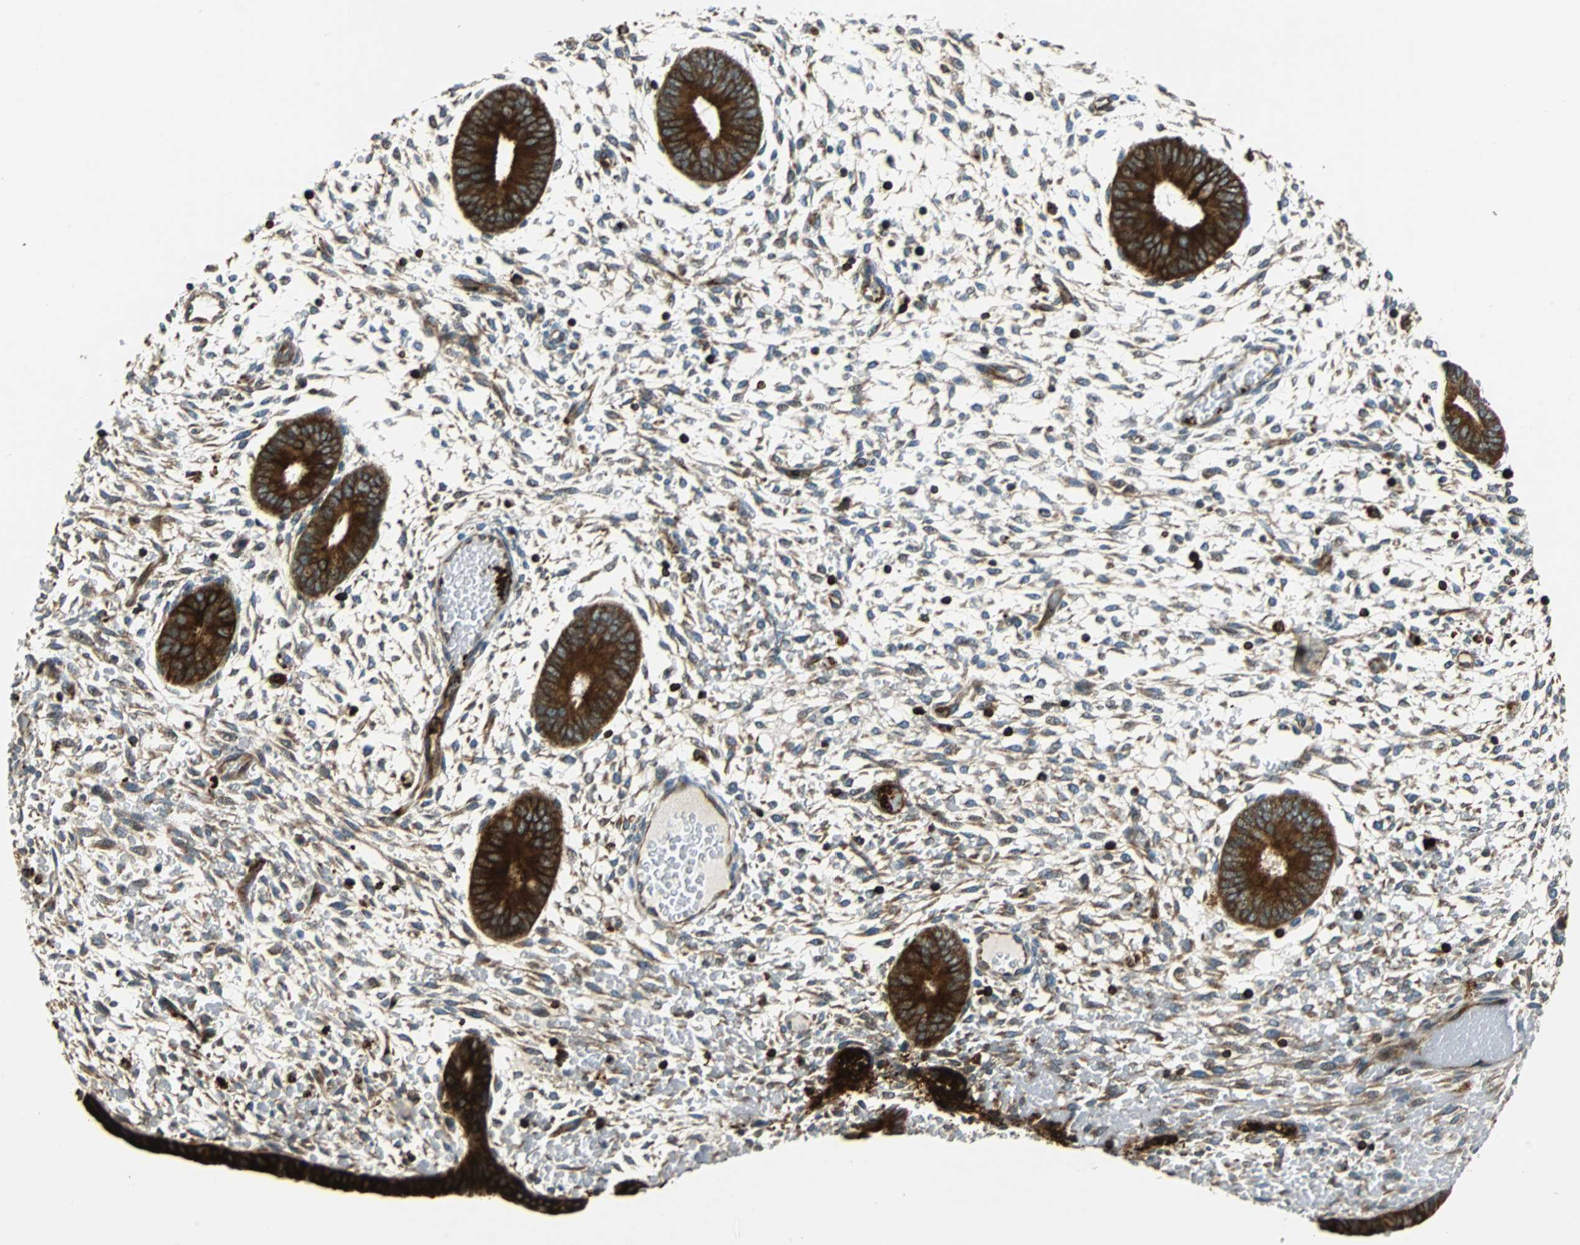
{"staining": {"intensity": "weak", "quantity": "25%-75%", "location": "cytoplasmic/membranous"}, "tissue": "endometrium", "cell_type": "Cells in endometrial stroma", "image_type": "normal", "snomed": [{"axis": "morphology", "description": "Normal tissue, NOS"}, {"axis": "topography", "description": "Endometrium"}], "caption": "This is an image of IHC staining of benign endometrium, which shows weak positivity in the cytoplasmic/membranous of cells in endometrial stroma.", "gene": "TUBA4A", "patient": {"sex": "female", "age": 42}}